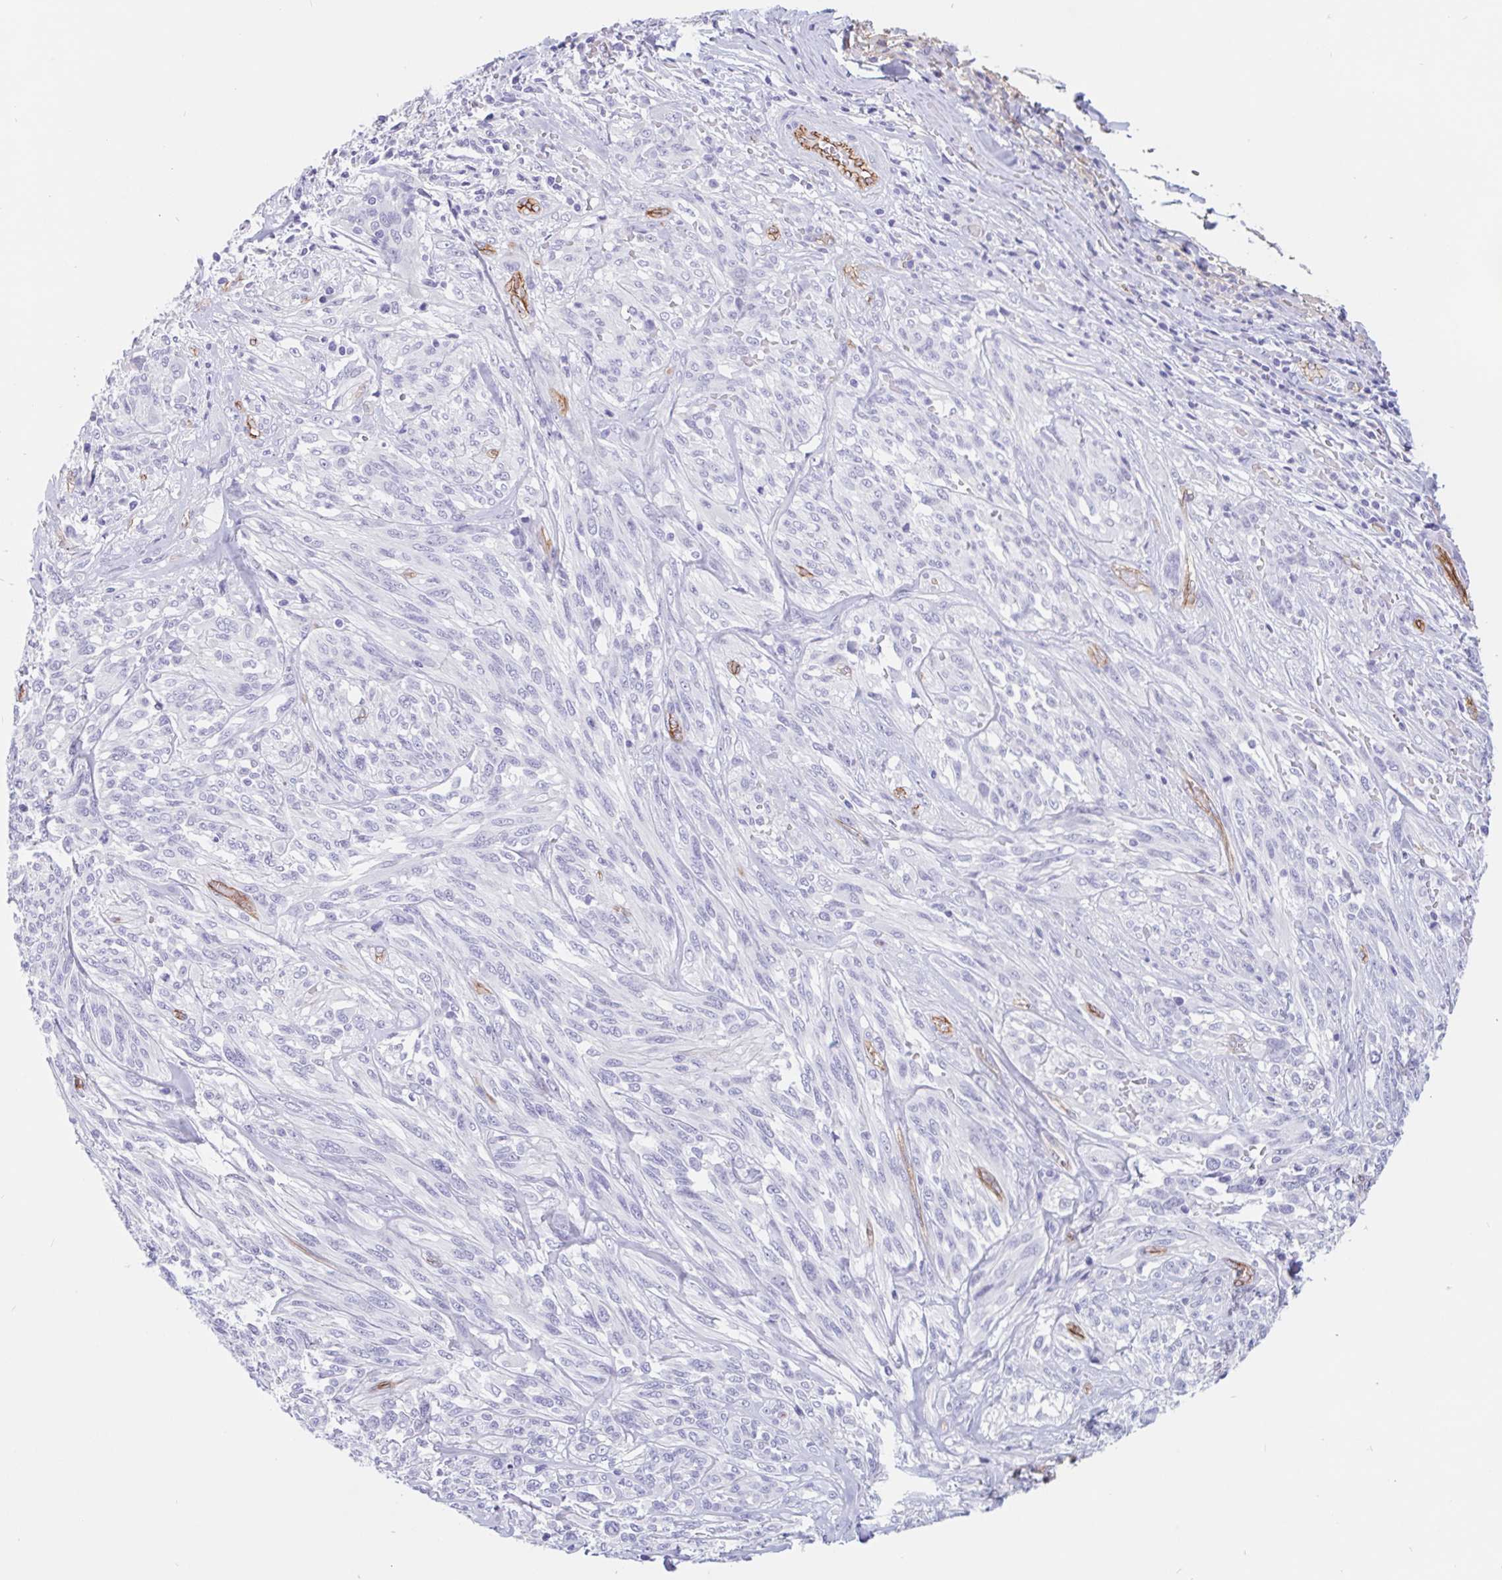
{"staining": {"intensity": "negative", "quantity": "none", "location": "none"}, "tissue": "melanoma", "cell_type": "Tumor cells", "image_type": "cancer", "snomed": [{"axis": "morphology", "description": "Malignant melanoma, NOS"}, {"axis": "topography", "description": "Skin"}], "caption": "Immunohistochemistry of human melanoma reveals no staining in tumor cells. (IHC, brightfield microscopy, high magnification).", "gene": "LIMCH1", "patient": {"sex": "female", "age": 91}}